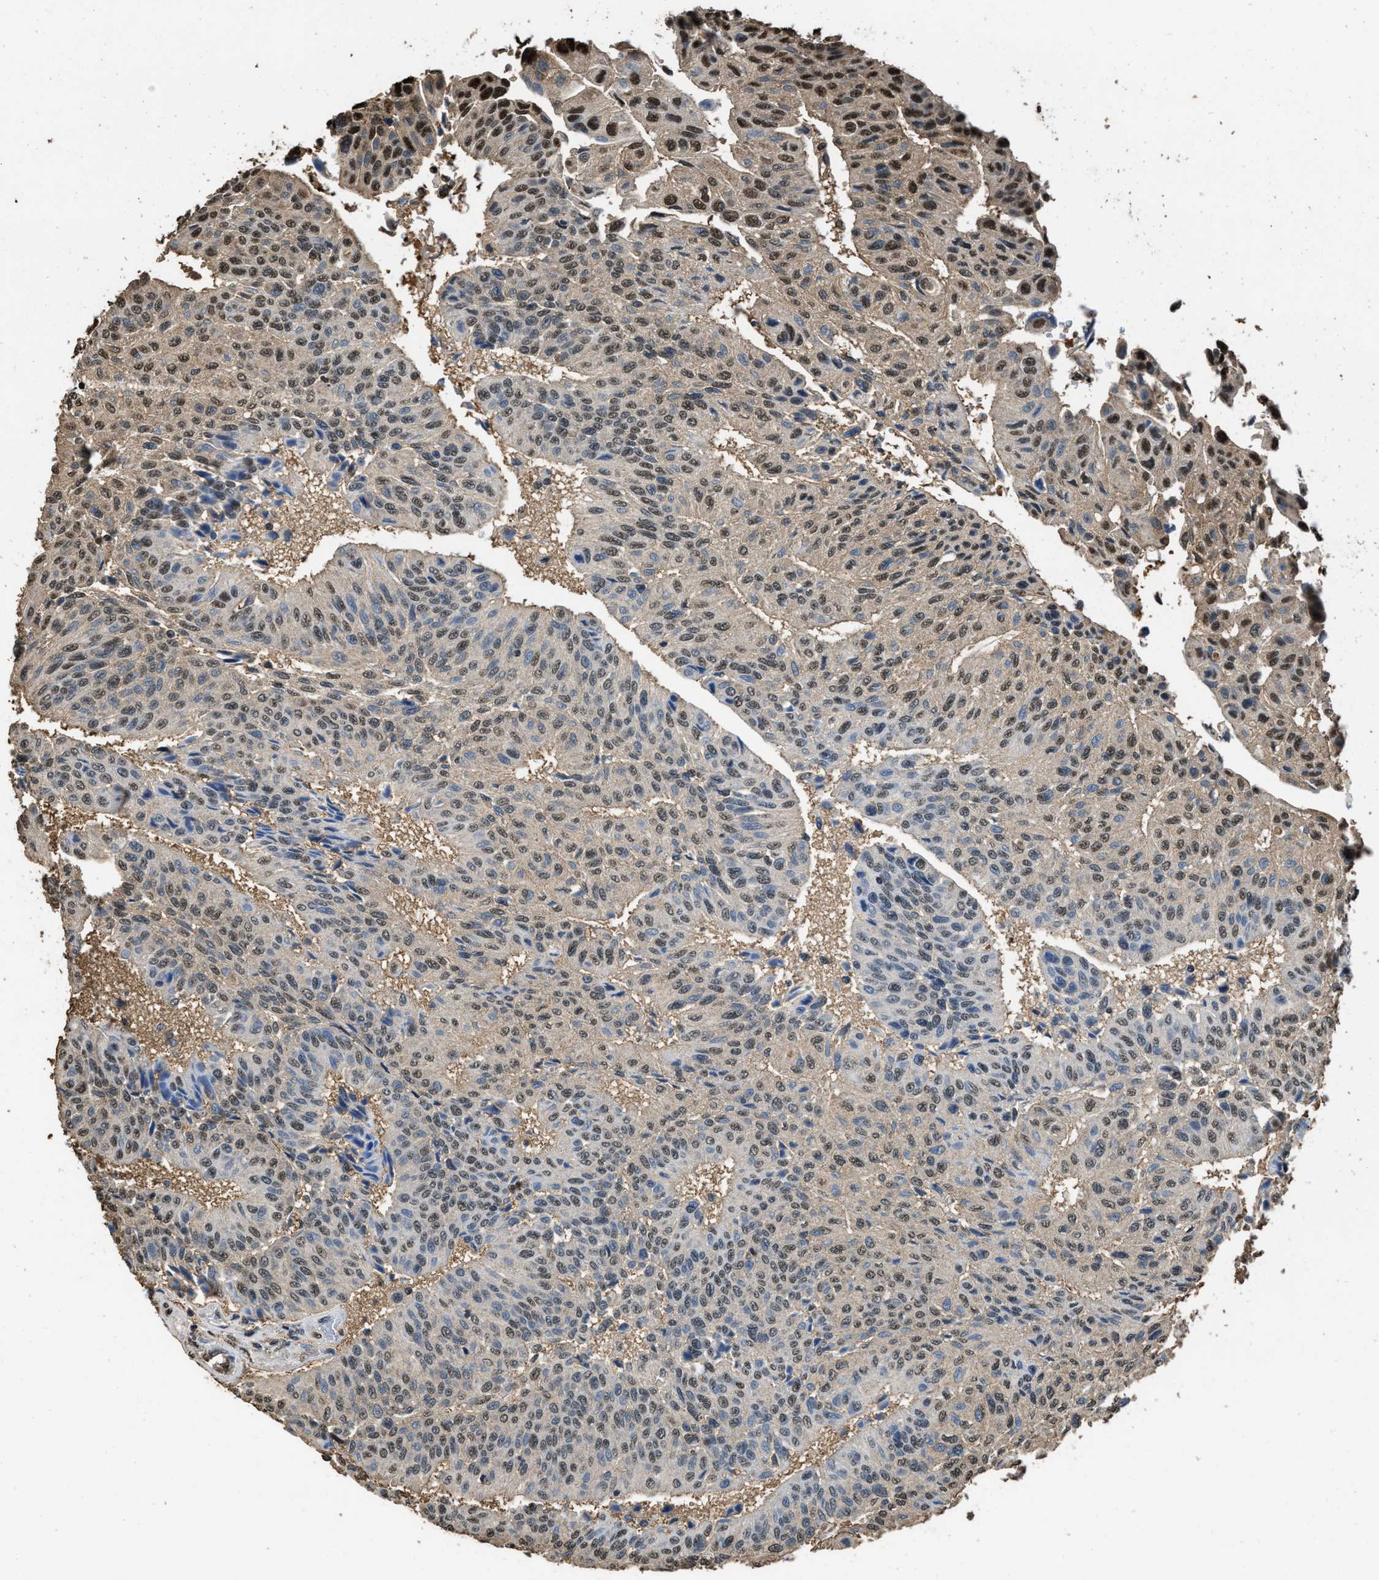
{"staining": {"intensity": "moderate", "quantity": ">75%", "location": "nuclear"}, "tissue": "urothelial cancer", "cell_type": "Tumor cells", "image_type": "cancer", "snomed": [{"axis": "morphology", "description": "Urothelial carcinoma, High grade"}, {"axis": "topography", "description": "Urinary bladder"}], "caption": "The histopathology image exhibits staining of urothelial carcinoma (high-grade), revealing moderate nuclear protein positivity (brown color) within tumor cells.", "gene": "GAPDH", "patient": {"sex": "male", "age": 66}}